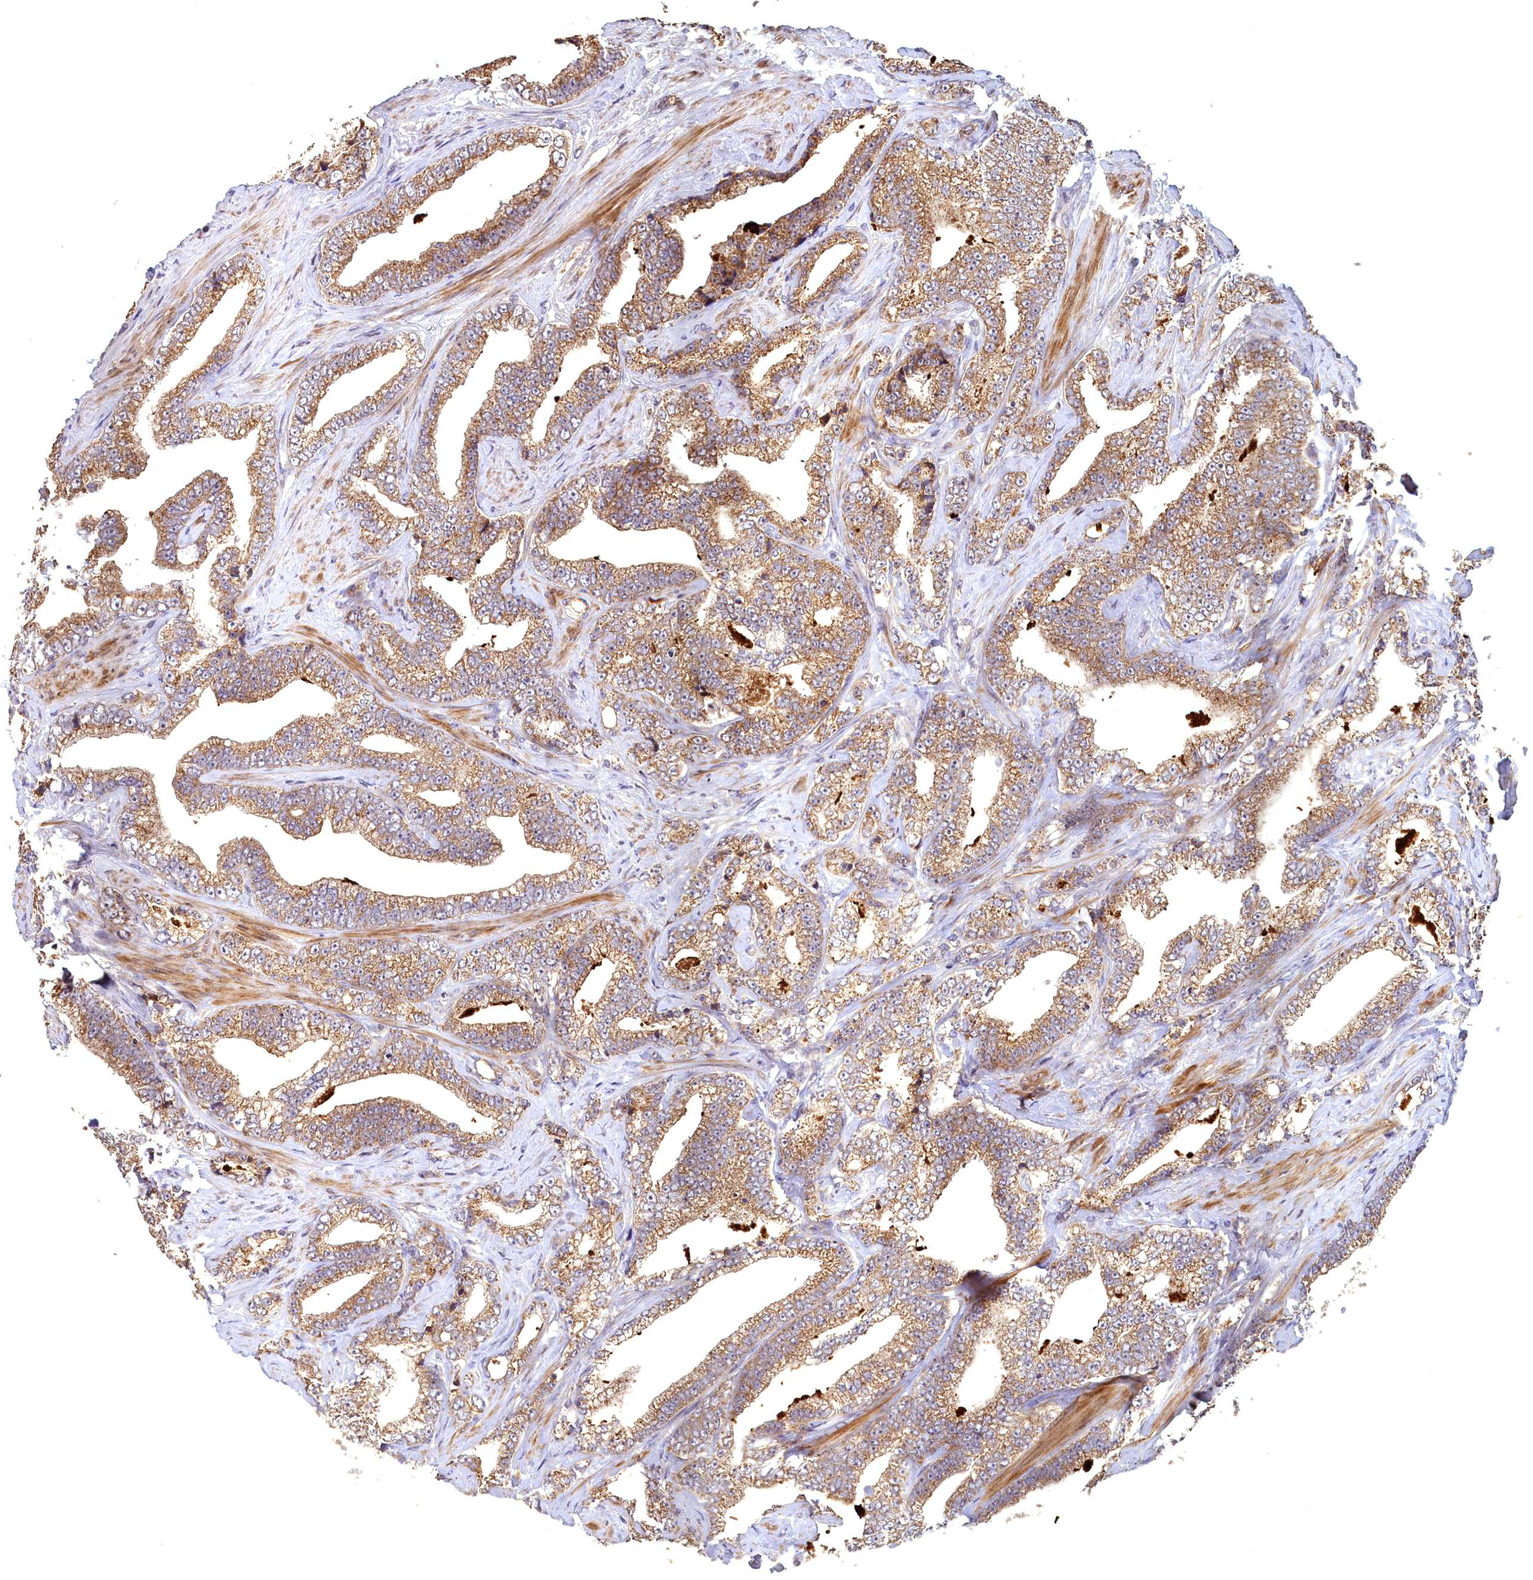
{"staining": {"intensity": "moderate", "quantity": ">75%", "location": "cytoplasmic/membranous"}, "tissue": "prostate cancer", "cell_type": "Tumor cells", "image_type": "cancer", "snomed": [{"axis": "morphology", "description": "Adenocarcinoma, High grade"}, {"axis": "topography", "description": "Prostate and seminal vesicle, NOS"}], "caption": "Immunohistochemical staining of human prostate cancer exhibits moderate cytoplasmic/membranous protein expression in approximately >75% of tumor cells.", "gene": "EPB41L4B", "patient": {"sex": "male", "age": 67}}